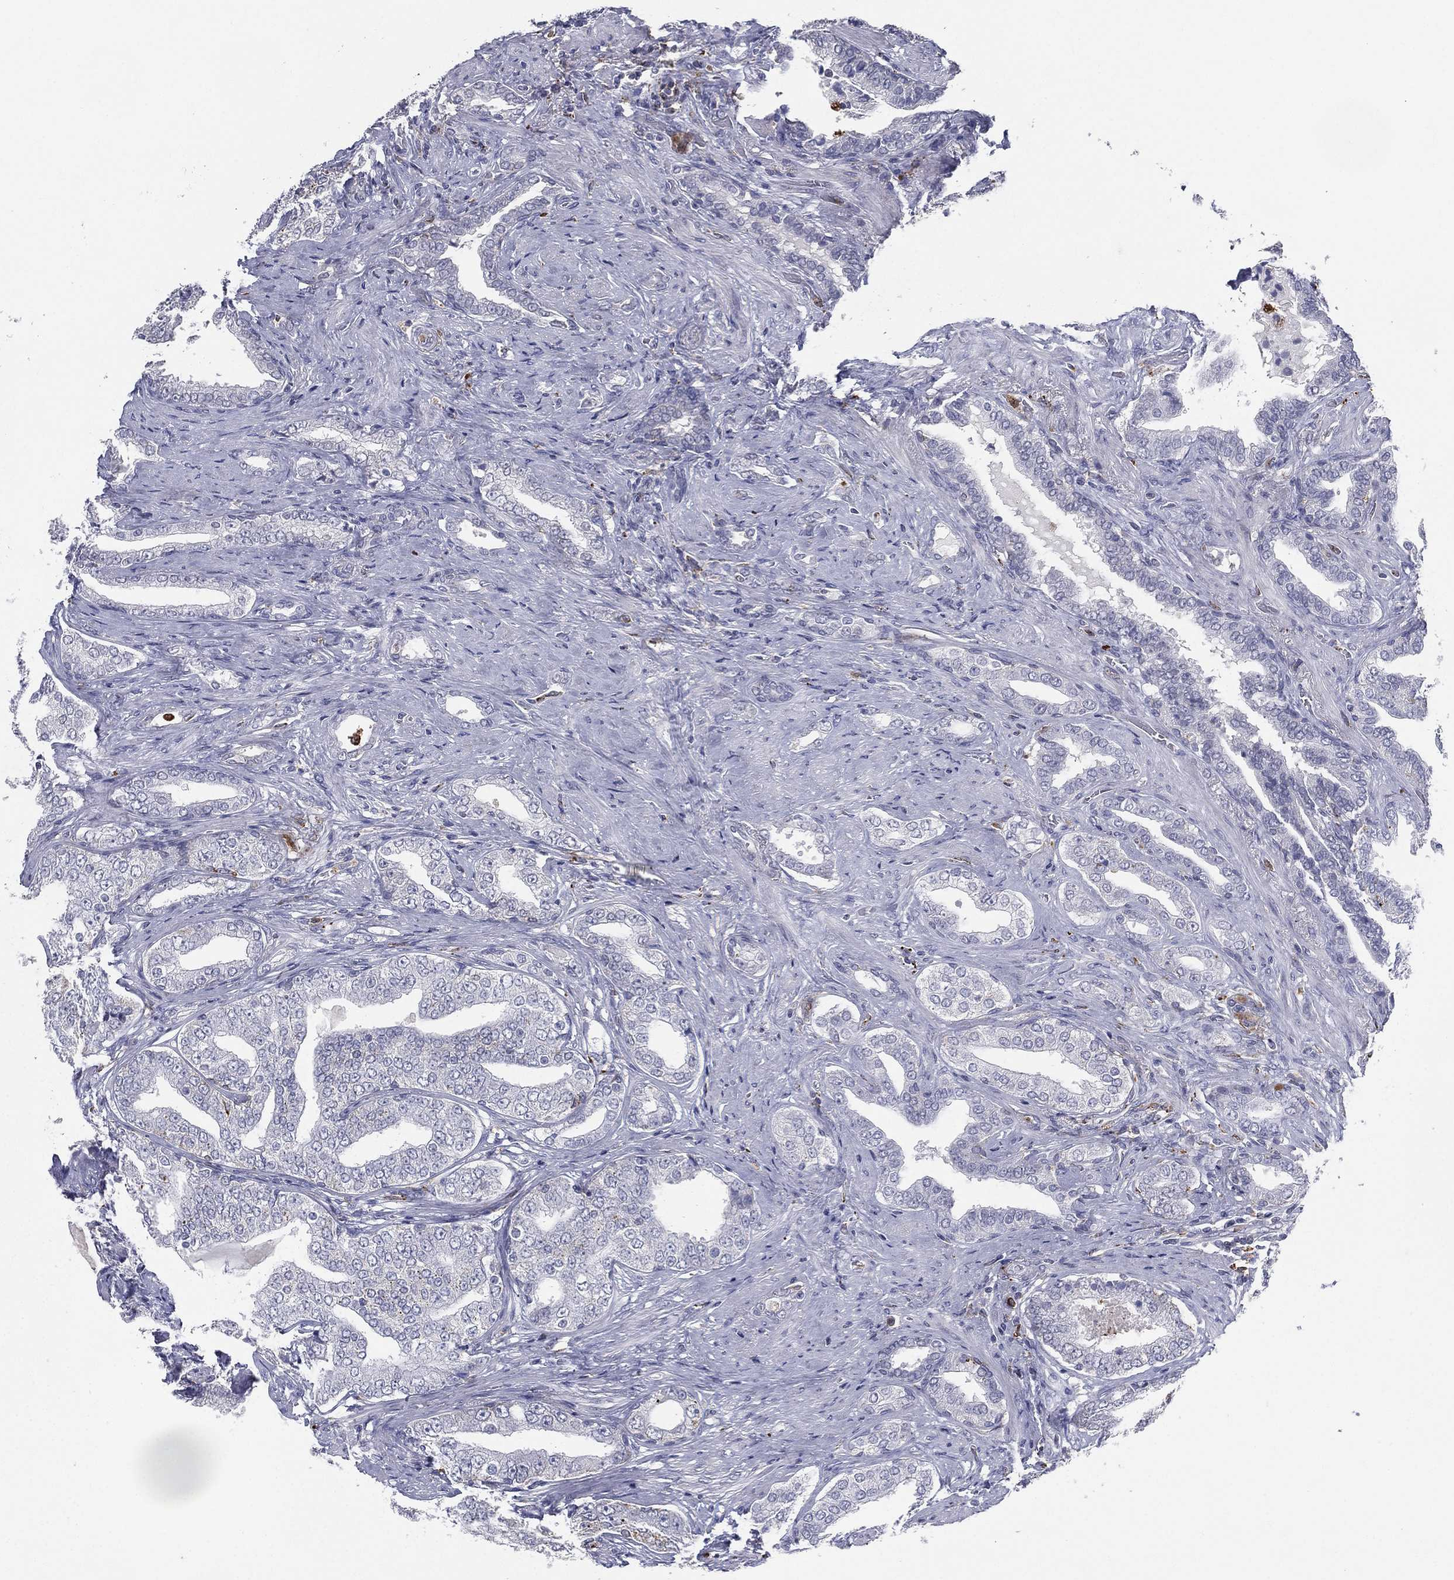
{"staining": {"intensity": "negative", "quantity": "none", "location": "none"}, "tissue": "prostate cancer", "cell_type": "Tumor cells", "image_type": "cancer", "snomed": [{"axis": "morphology", "description": "Adenocarcinoma, Low grade"}, {"axis": "topography", "description": "Prostate and seminal vesicle, NOS"}], "caption": "This is an immunohistochemistry (IHC) image of prostate cancer (adenocarcinoma (low-grade)). There is no expression in tumor cells.", "gene": "EVI2B", "patient": {"sex": "male", "age": 61}}